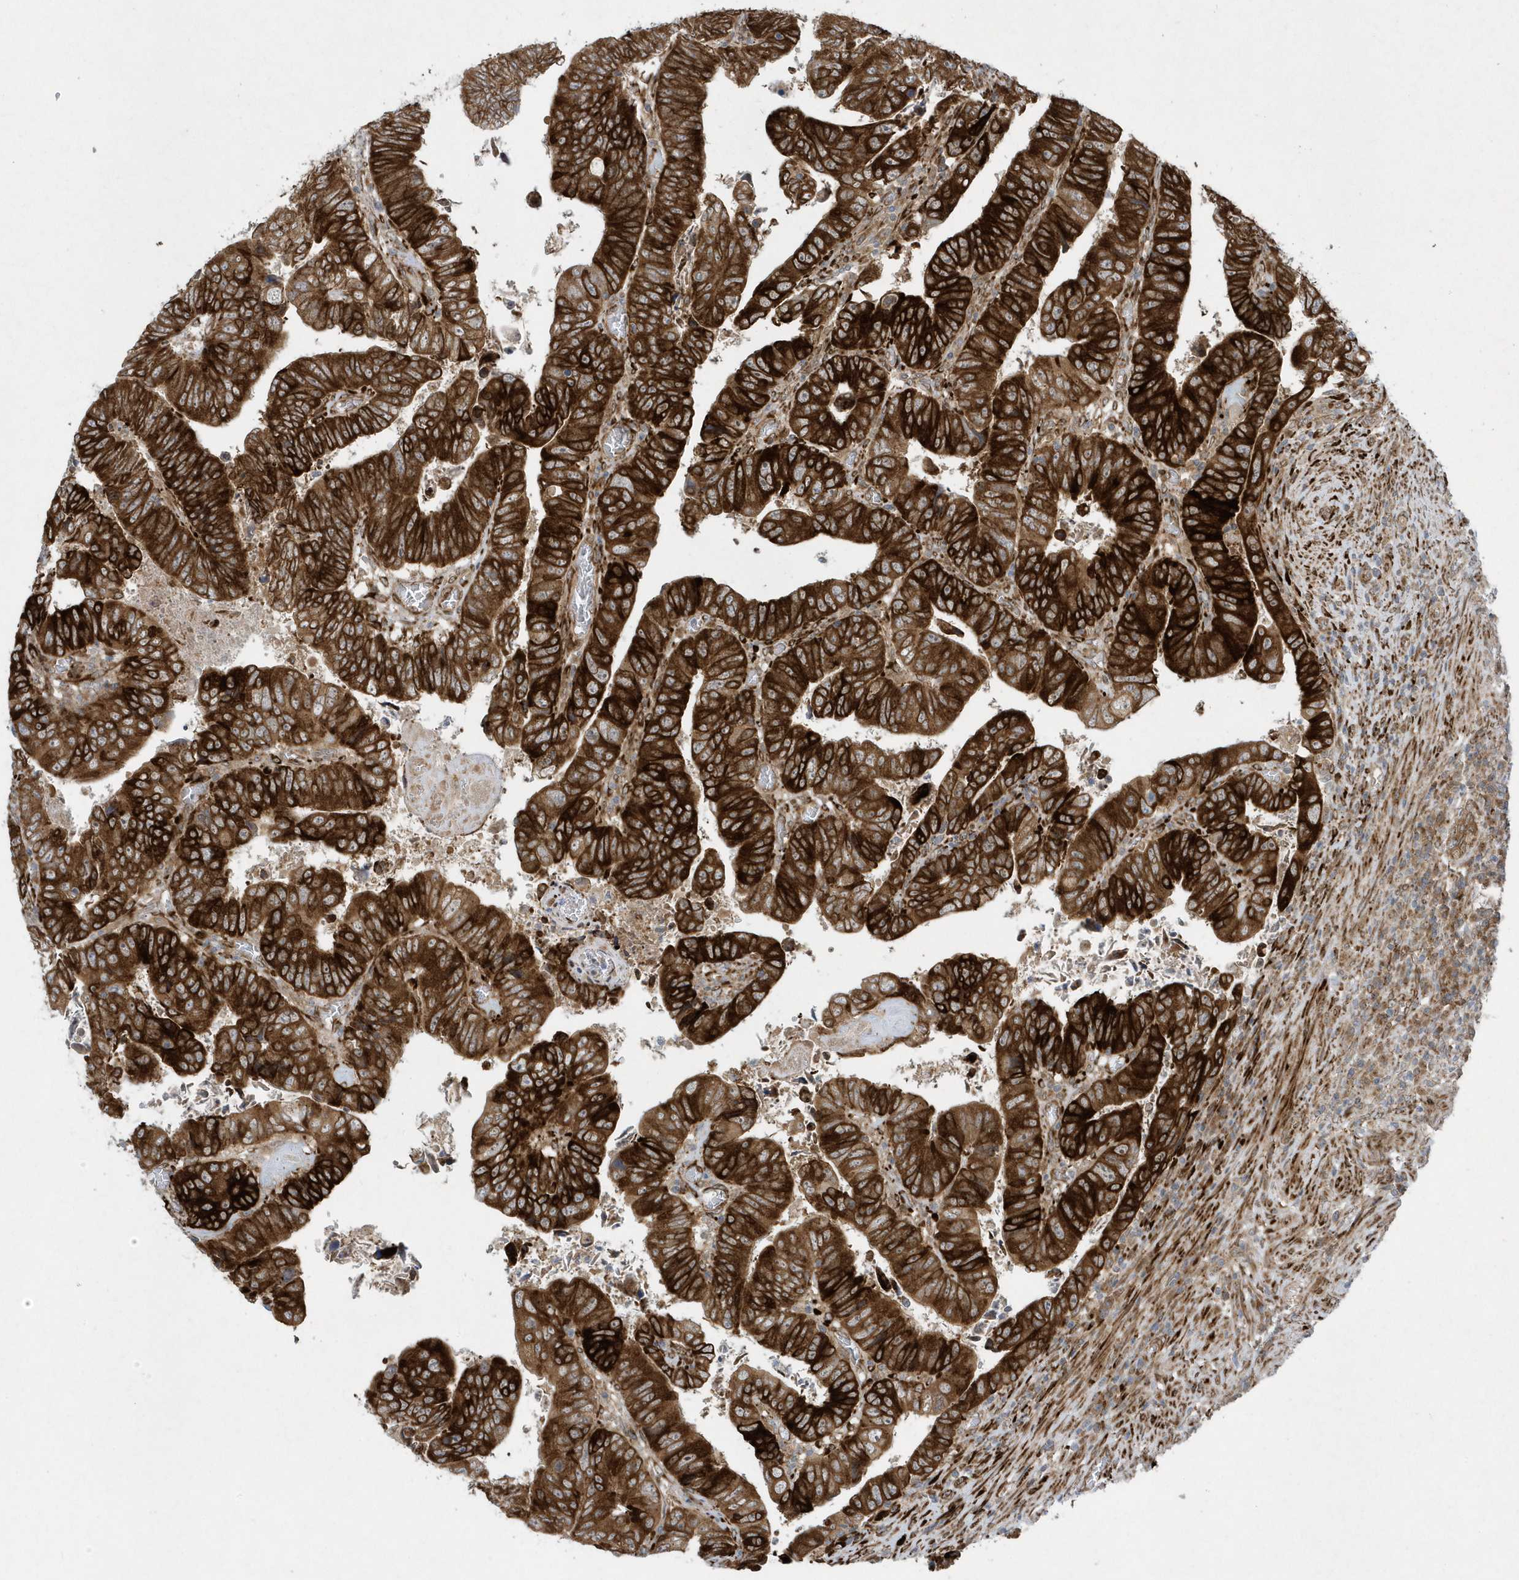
{"staining": {"intensity": "strong", "quantity": ">75%", "location": "cytoplasmic/membranous"}, "tissue": "colorectal cancer", "cell_type": "Tumor cells", "image_type": "cancer", "snomed": [{"axis": "morphology", "description": "Normal tissue, NOS"}, {"axis": "morphology", "description": "Adenocarcinoma, NOS"}, {"axis": "topography", "description": "Rectum"}], "caption": "An immunohistochemistry micrograph of neoplastic tissue is shown. Protein staining in brown shows strong cytoplasmic/membranous positivity in adenocarcinoma (colorectal) within tumor cells. (IHC, brightfield microscopy, high magnification).", "gene": "FAM98A", "patient": {"sex": "female", "age": 65}}